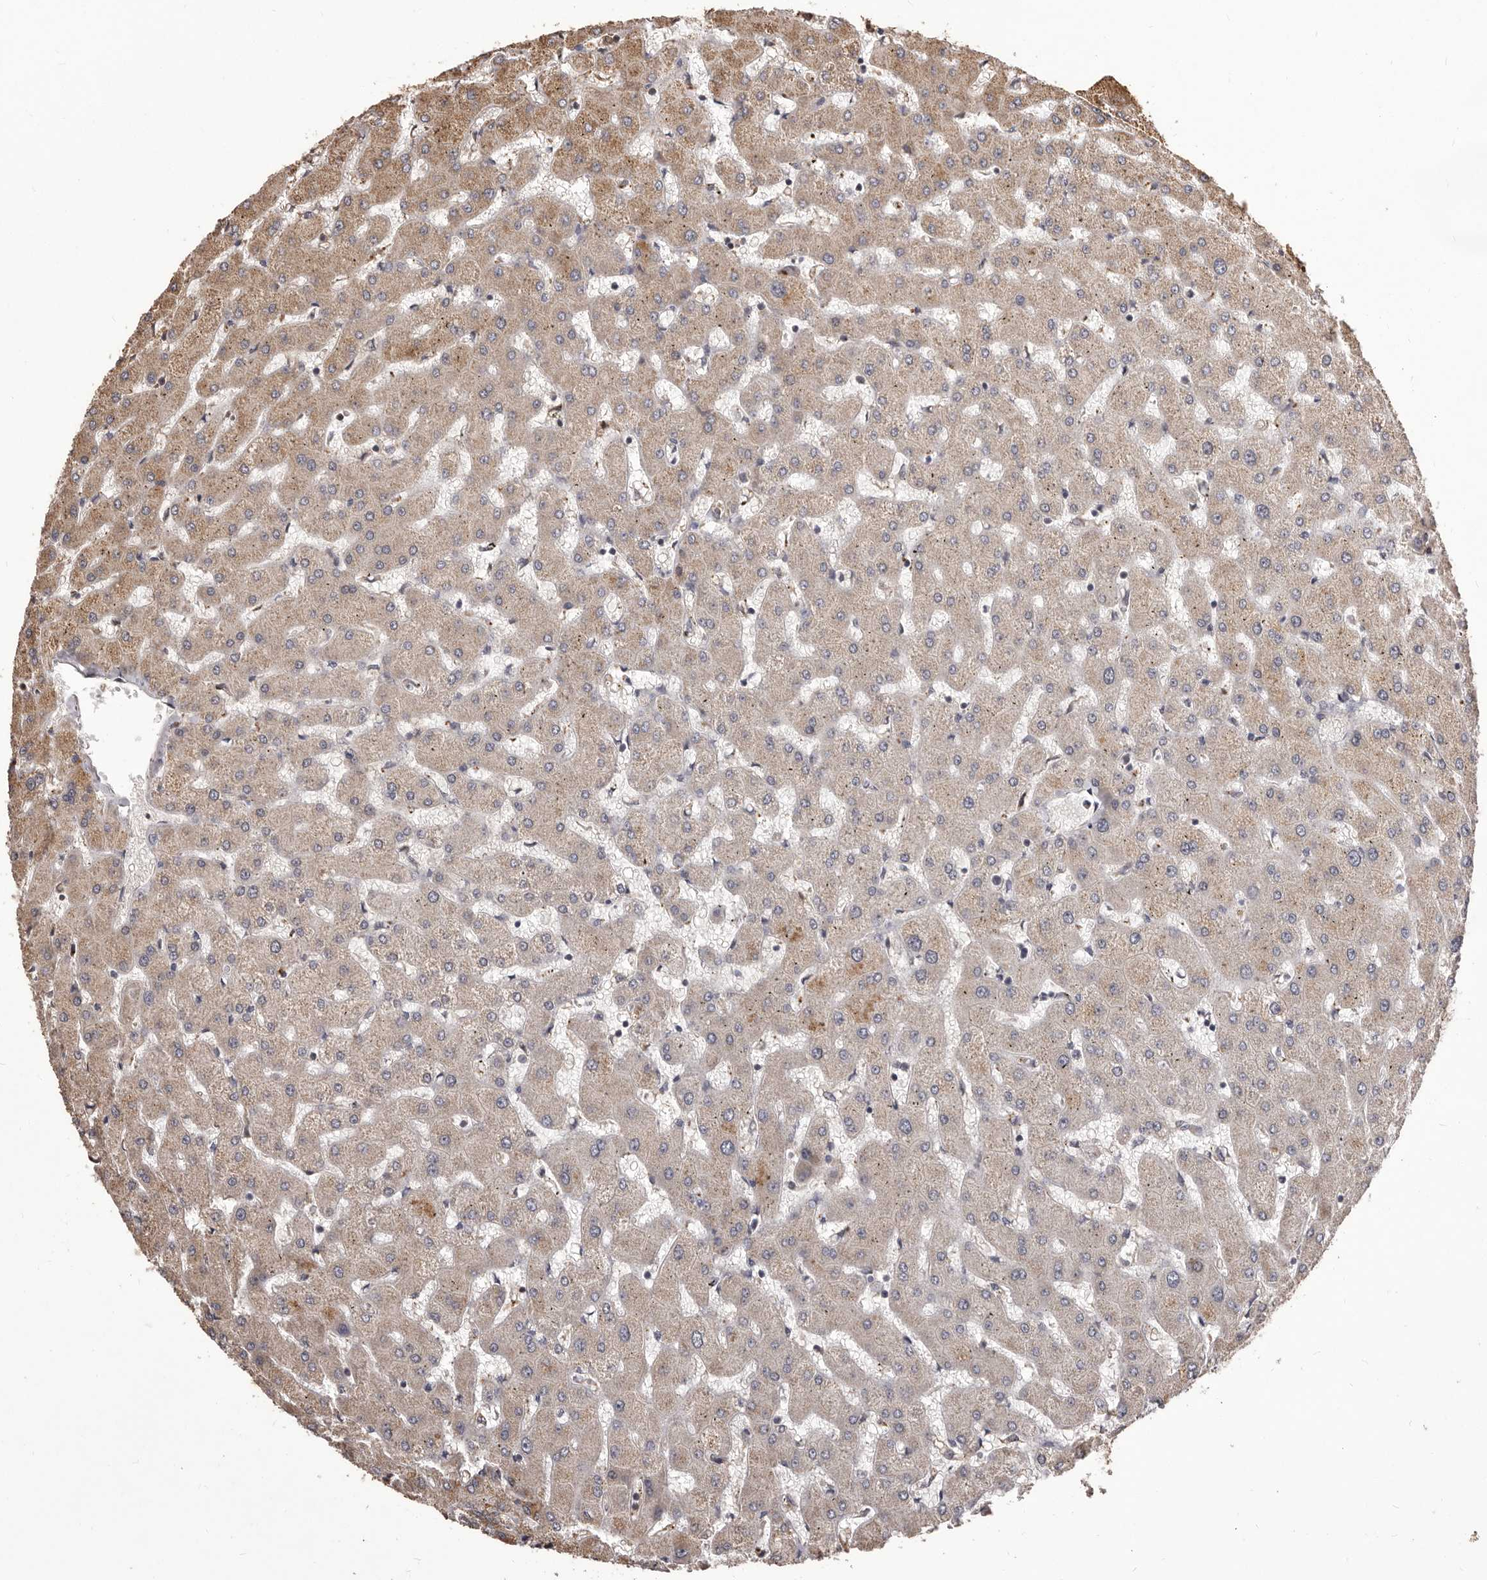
{"staining": {"intensity": "moderate", "quantity": "25%-75%", "location": "cytoplasmic/membranous"}, "tissue": "liver", "cell_type": "Cholangiocytes", "image_type": "normal", "snomed": [{"axis": "morphology", "description": "Normal tissue, NOS"}, {"axis": "topography", "description": "Liver"}], "caption": "An IHC image of normal tissue is shown. Protein staining in brown shows moderate cytoplasmic/membranous positivity in liver within cholangiocytes.", "gene": "ALPK1", "patient": {"sex": "female", "age": 63}}